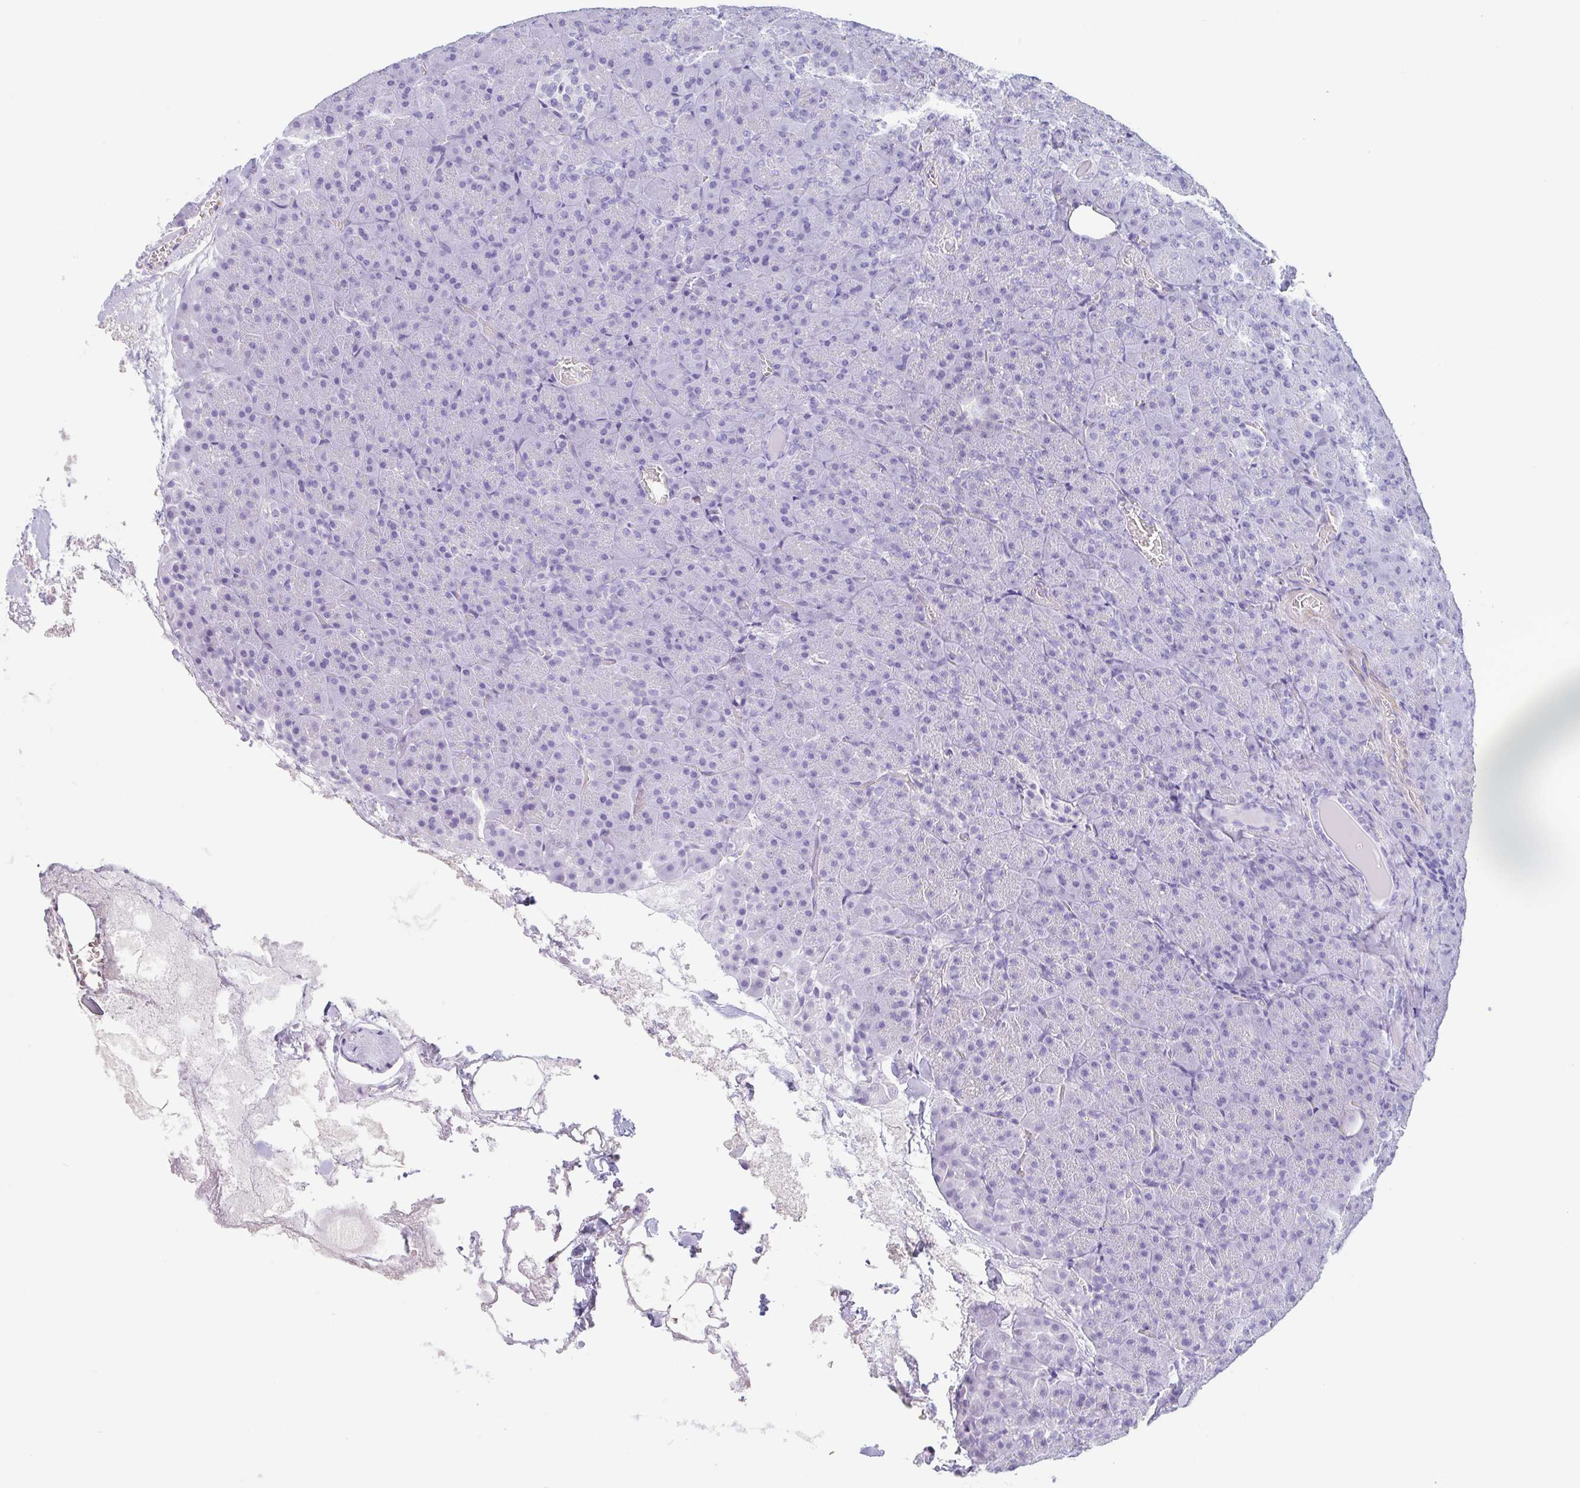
{"staining": {"intensity": "negative", "quantity": "none", "location": "none"}, "tissue": "pancreas", "cell_type": "Exocrine glandular cells", "image_type": "normal", "snomed": [{"axis": "morphology", "description": "Normal tissue, NOS"}, {"axis": "topography", "description": "Pancreas"}], "caption": "Exocrine glandular cells show no significant staining in benign pancreas.", "gene": "TAS2R41", "patient": {"sex": "female", "age": 74}}